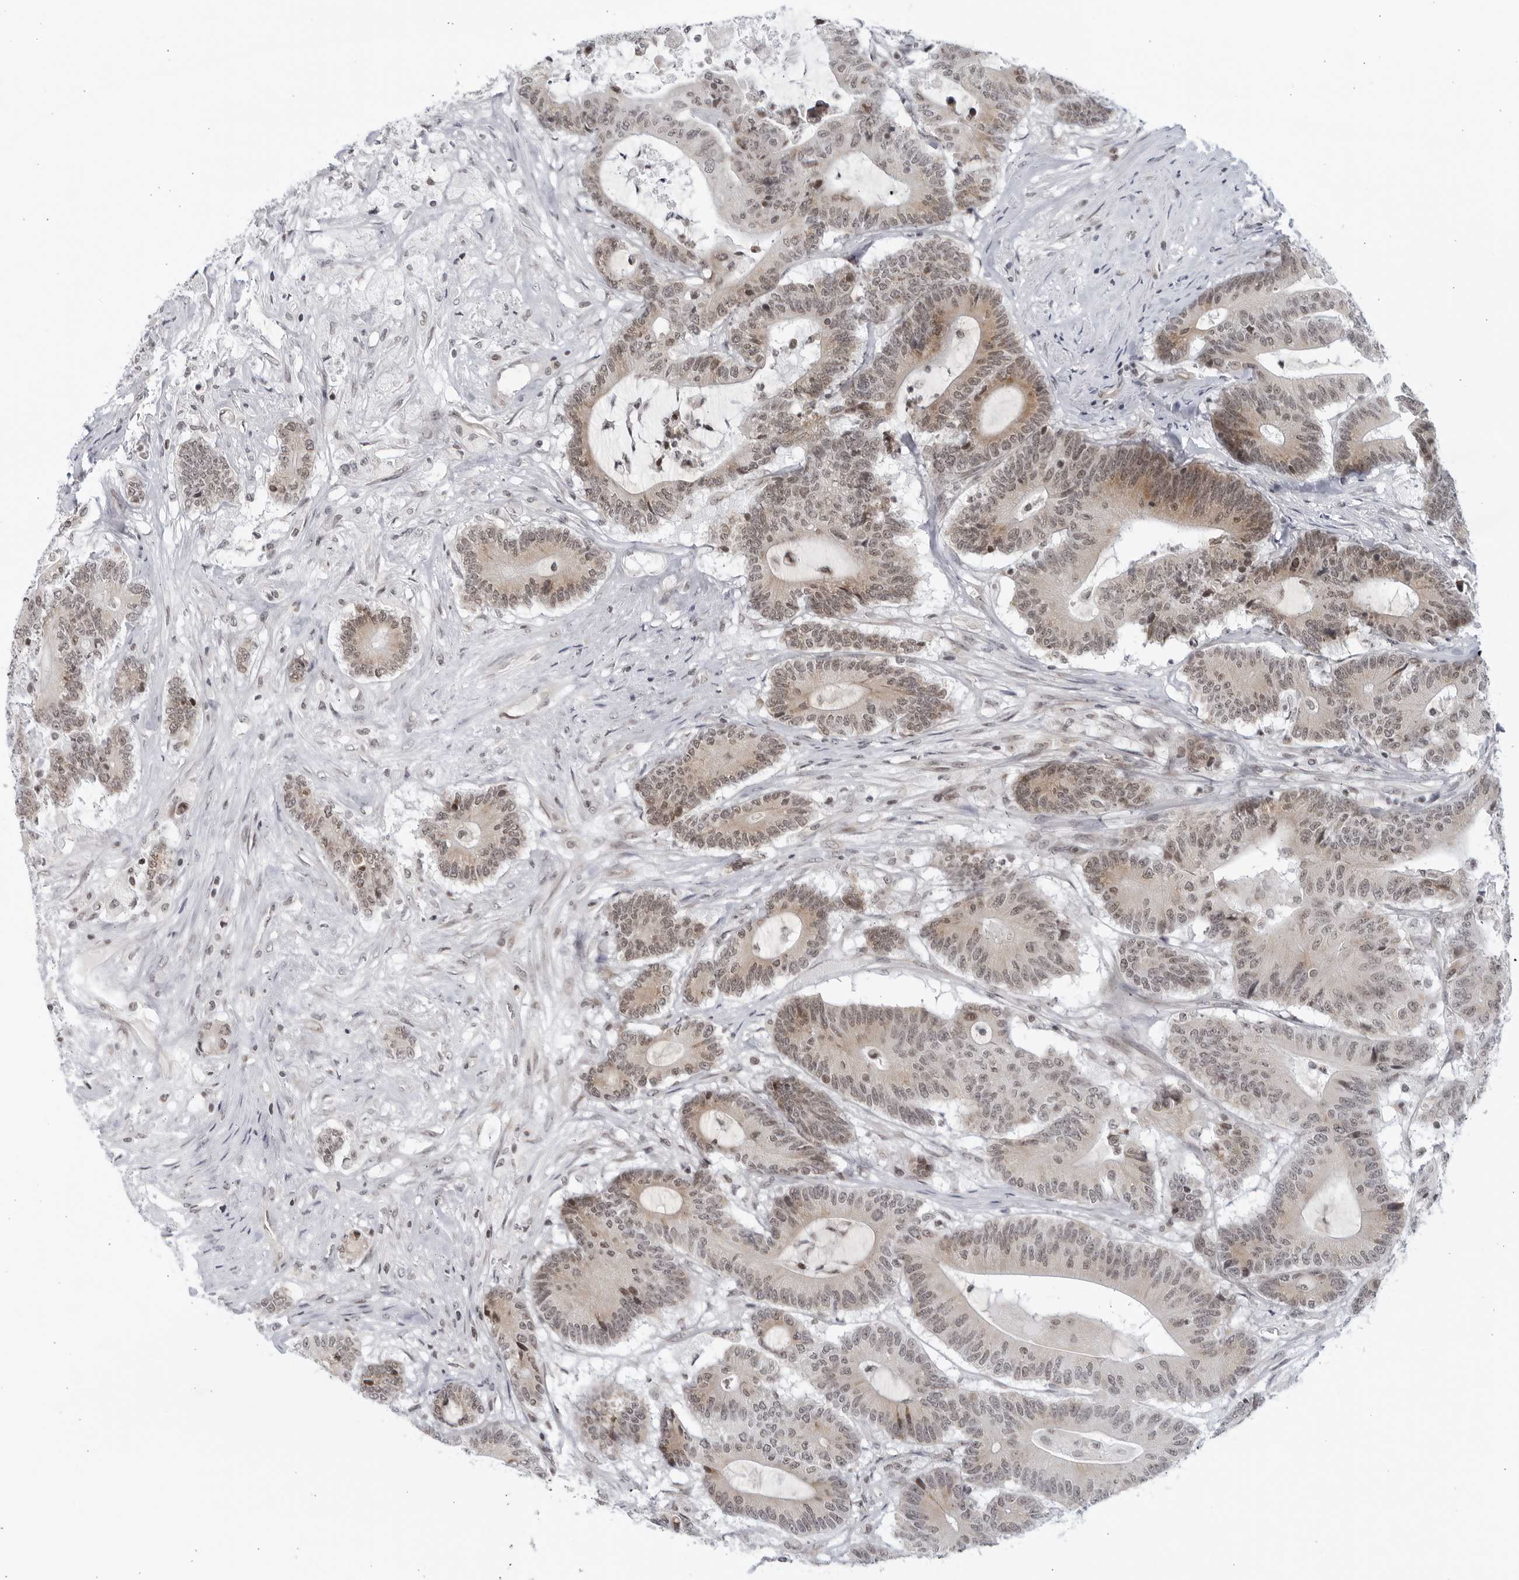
{"staining": {"intensity": "weak", "quantity": "<25%", "location": "cytoplasmic/membranous"}, "tissue": "colorectal cancer", "cell_type": "Tumor cells", "image_type": "cancer", "snomed": [{"axis": "morphology", "description": "Adenocarcinoma, NOS"}, {"axis": "topography", "description": "Colon"}], "caption": "This is a photomicrograph of immunohistochemistry (IHC) staining of colorectal cancer (adenocarcinoma), which shows no expression in tumor cells.", "gene": "RAB11FIP3", "patient": {"sex": "female", "age": 84}}